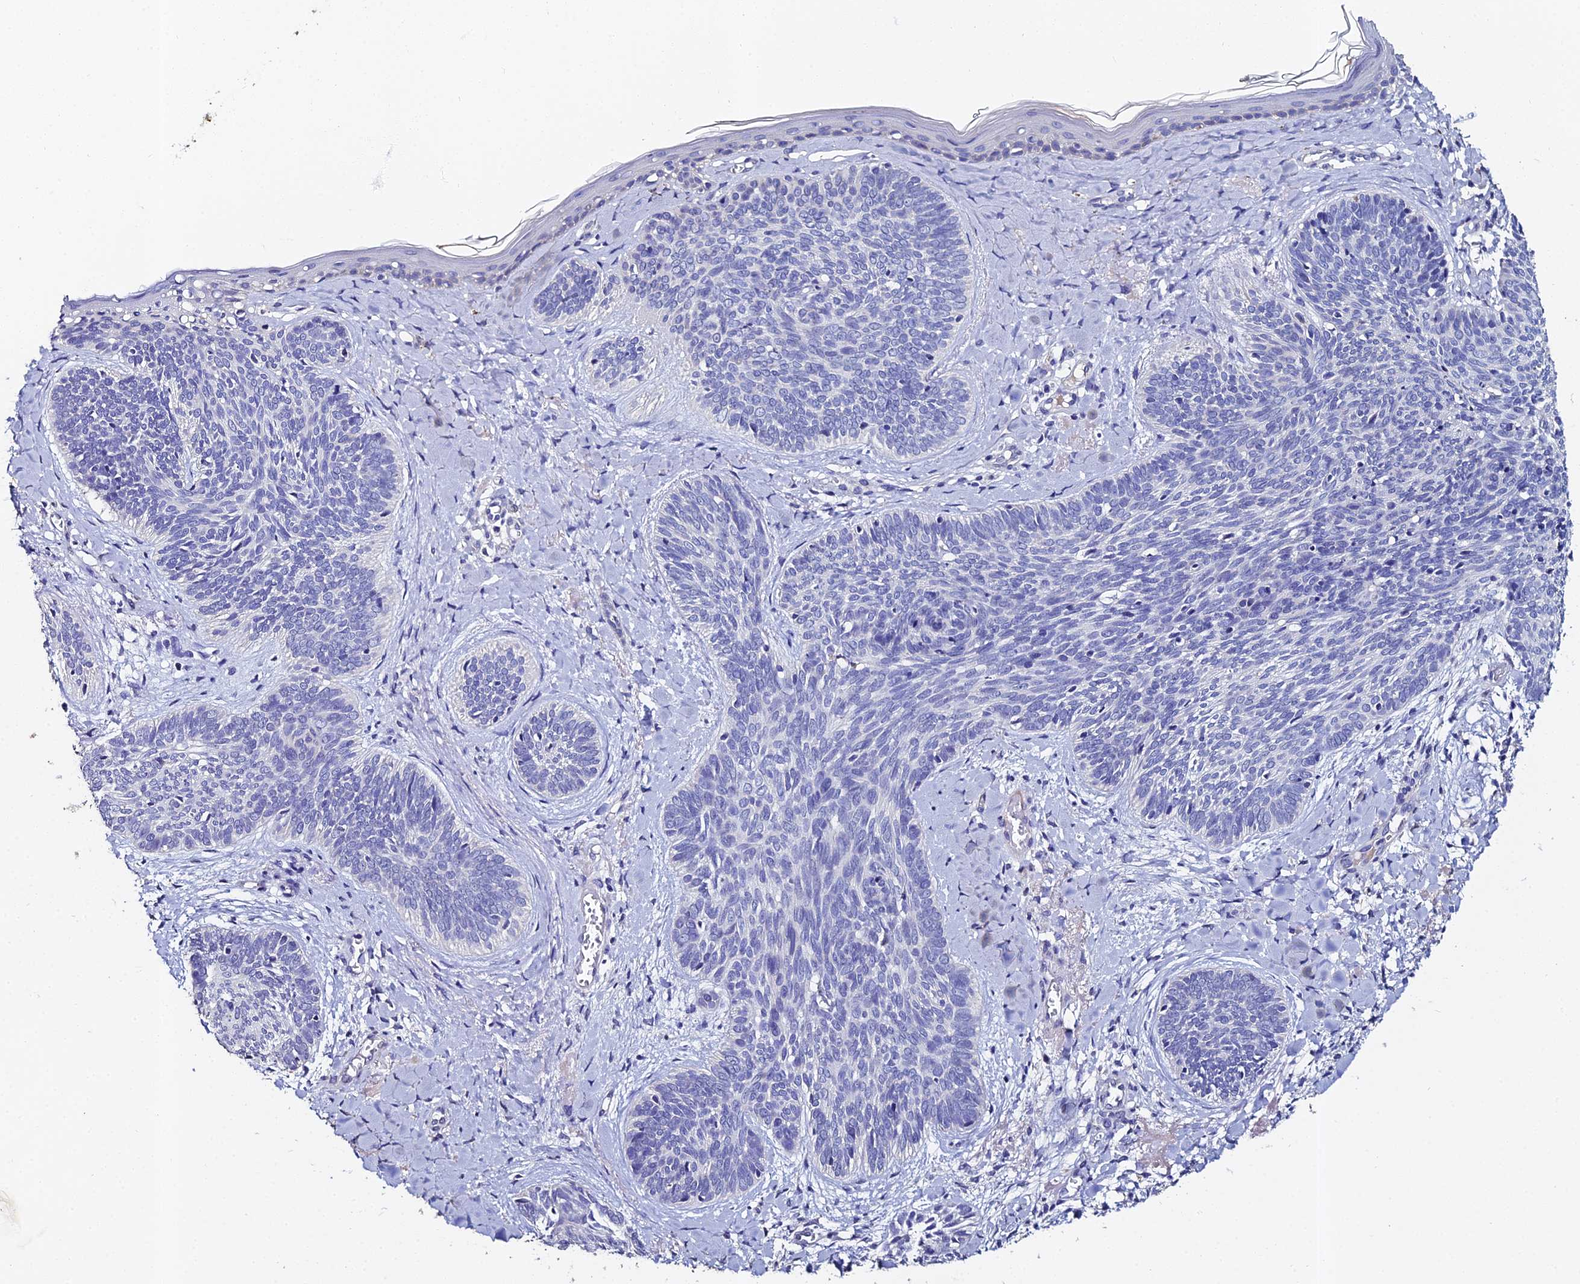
{"staining": {"intensity": "negative", "quantity": "none", "location": "none"}, "tissue": "skin cancer", "cell_type": "Tumor cells", "image_type": "cancer", "snomed": [{"axis": "morphology", "description": "Basal cell carcinoma"}, {"axis": "topography", "description": "Skin"}], "caption": "Immunohistochemistry (IHC) micrograph of human skin cancer (basal cell carcinoma) stained for a protein (brown), which reveals no staining in tumor cells.", "gene": "ESRRG", "patient": {"sex": "female", "age": 81}}